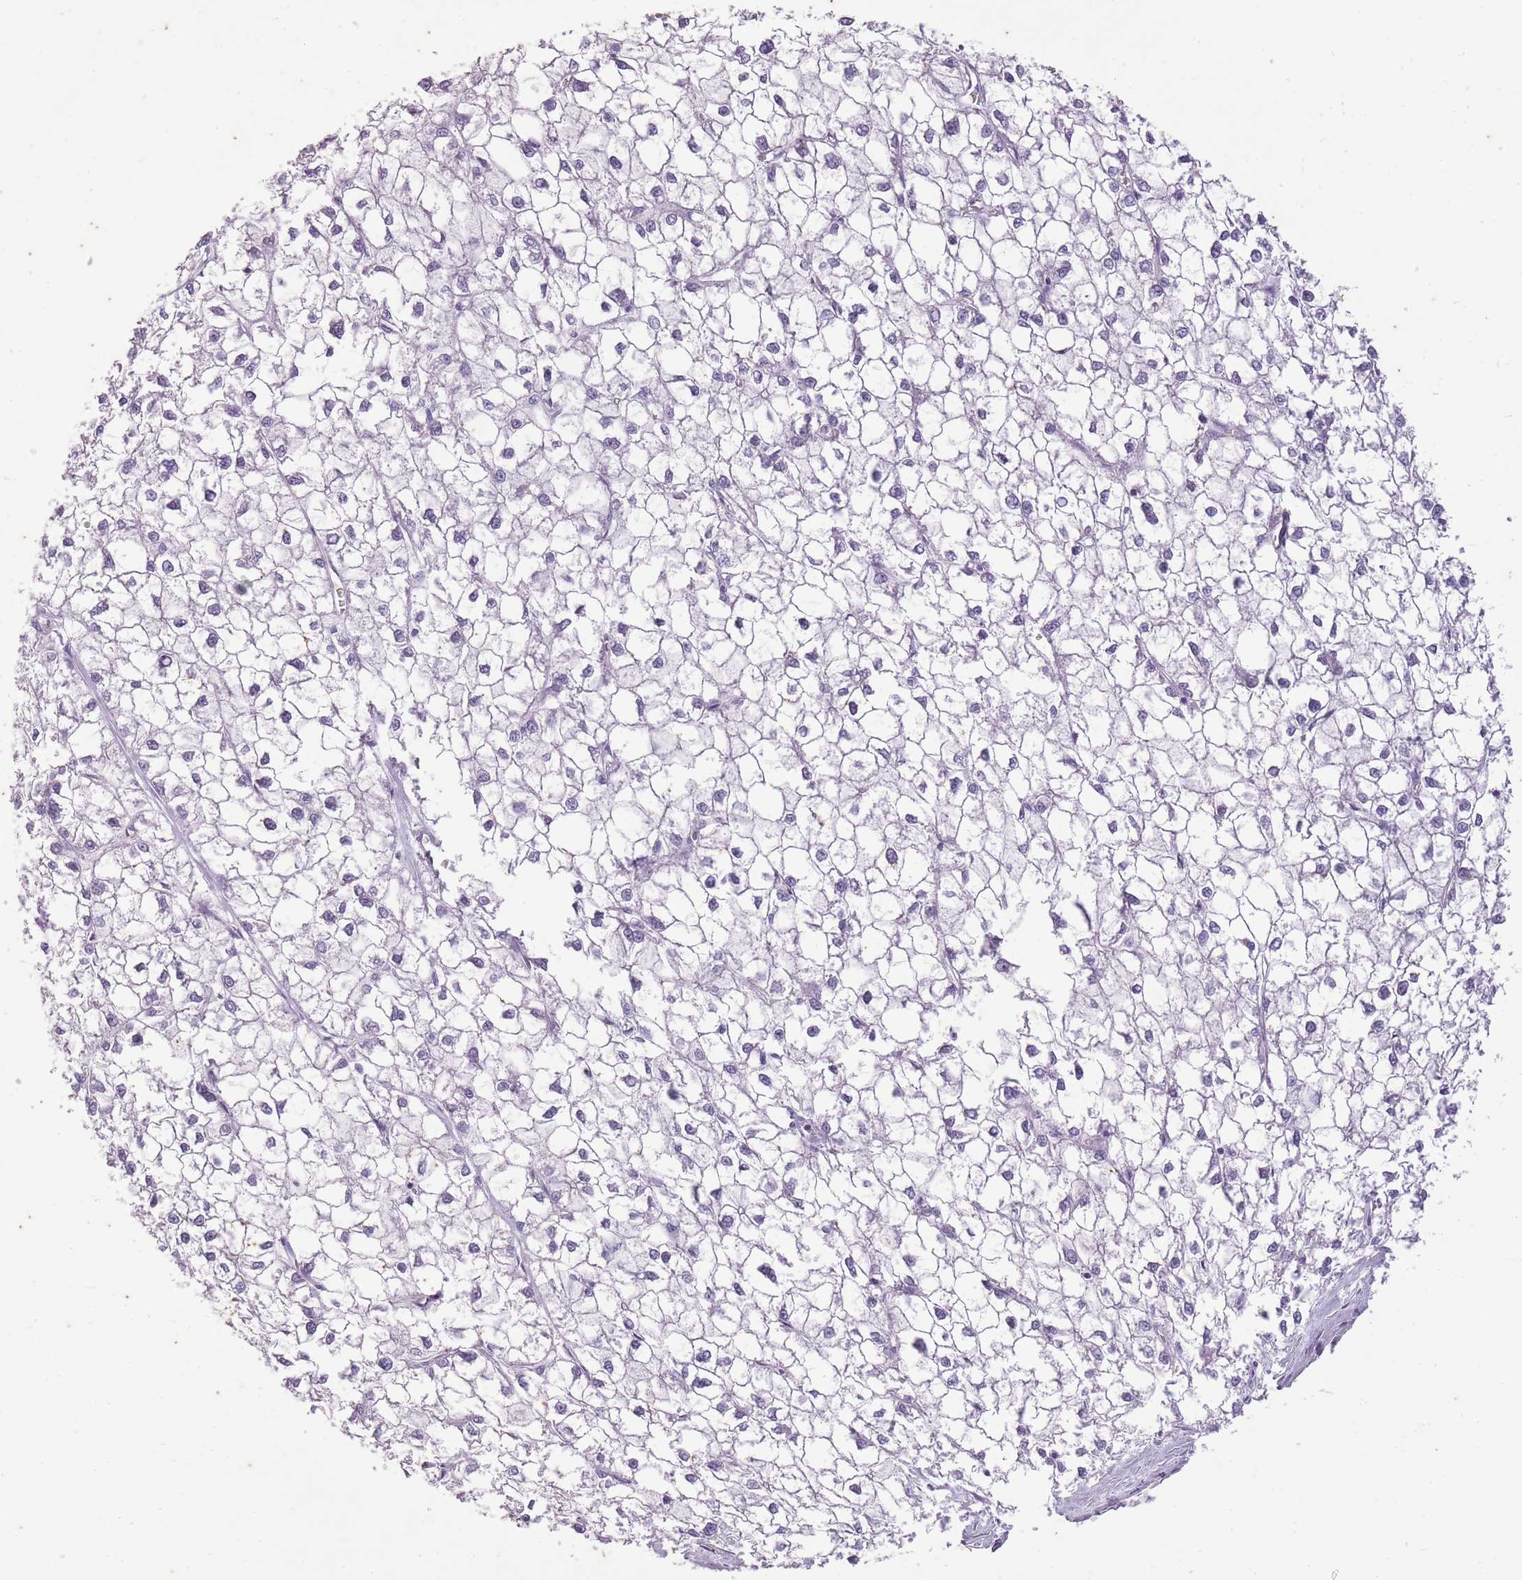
{"staining": {"intensity": "negative", "quantity": "none", "location": "none"}, "tissue": "liver cancer", "cell_type": "Tumor cells", "image_type": "cancer", "snomed": [{"axis": "morphology", "description": "Carcinoma, Hepatocellular, NOS"}, {"axis": "topography", "description": "Liver"}], "caption": "Immunohistochemistry (IHC) micrograph of human liver cancer (hepatocellular carcinoma) stained for a protein (brown), which demonstrates no staining in tumor cells.", "gene": "CNTNAP3", "patient": {"sex": "female", "age": 43}}